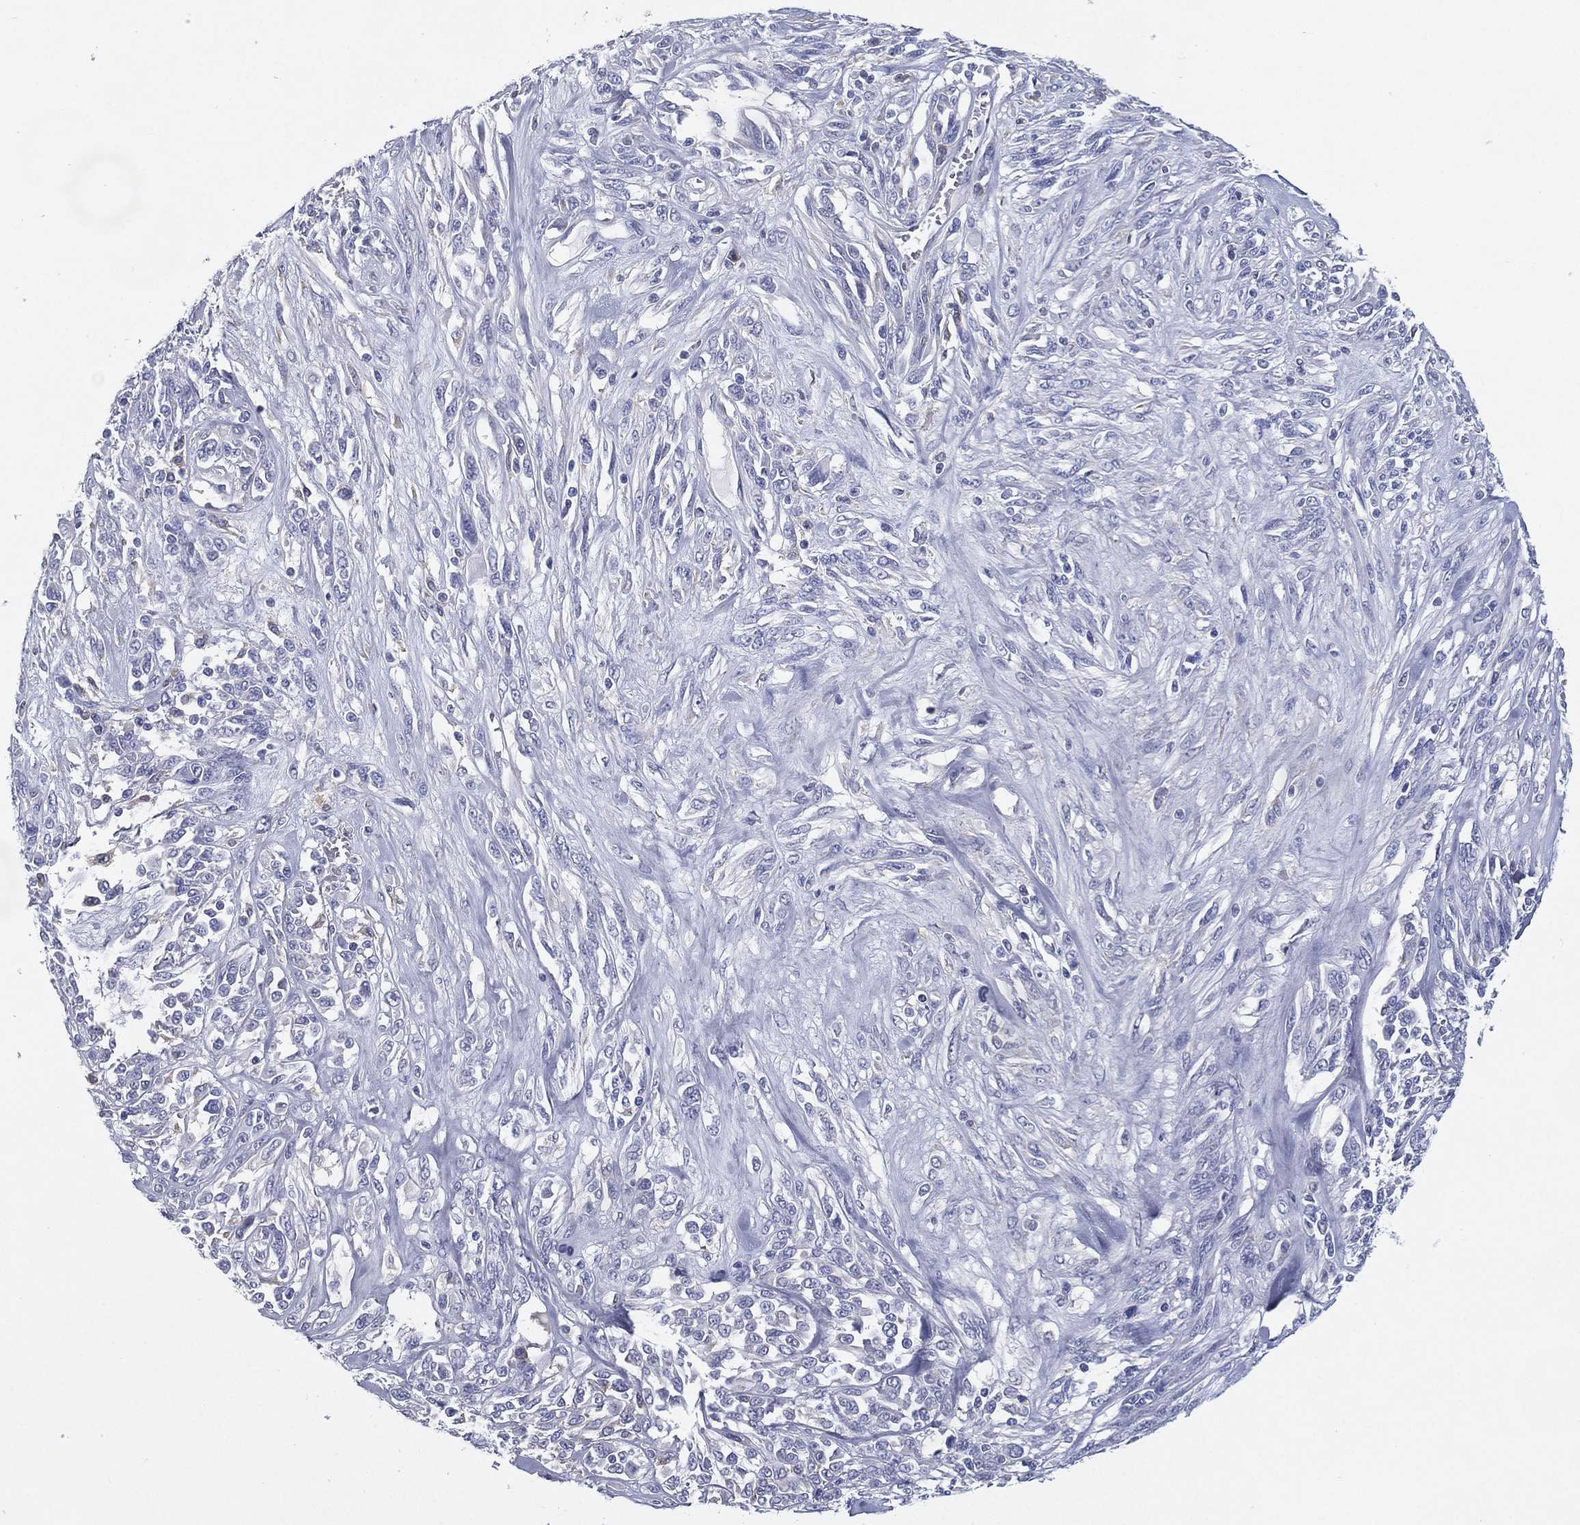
{"staining": {"intensity": "negative", "quantity": "none", "location": "none"}, "tissue": "melanoma", "cell_type": "Tumor cells", "image_type": "cancer", "snomed": [{"axis": "morphology", "description": "Malignant melanoma, NOS"}, {"axis": "topography", "description": "Skin"}], "caption": "Tumor cells show no significant protein positivity in malignant melanoma. (IHC, brightfield microscopy, high magnification).", "gene": "C19orf18", "patient": {"sex": "female", "age": 91}}